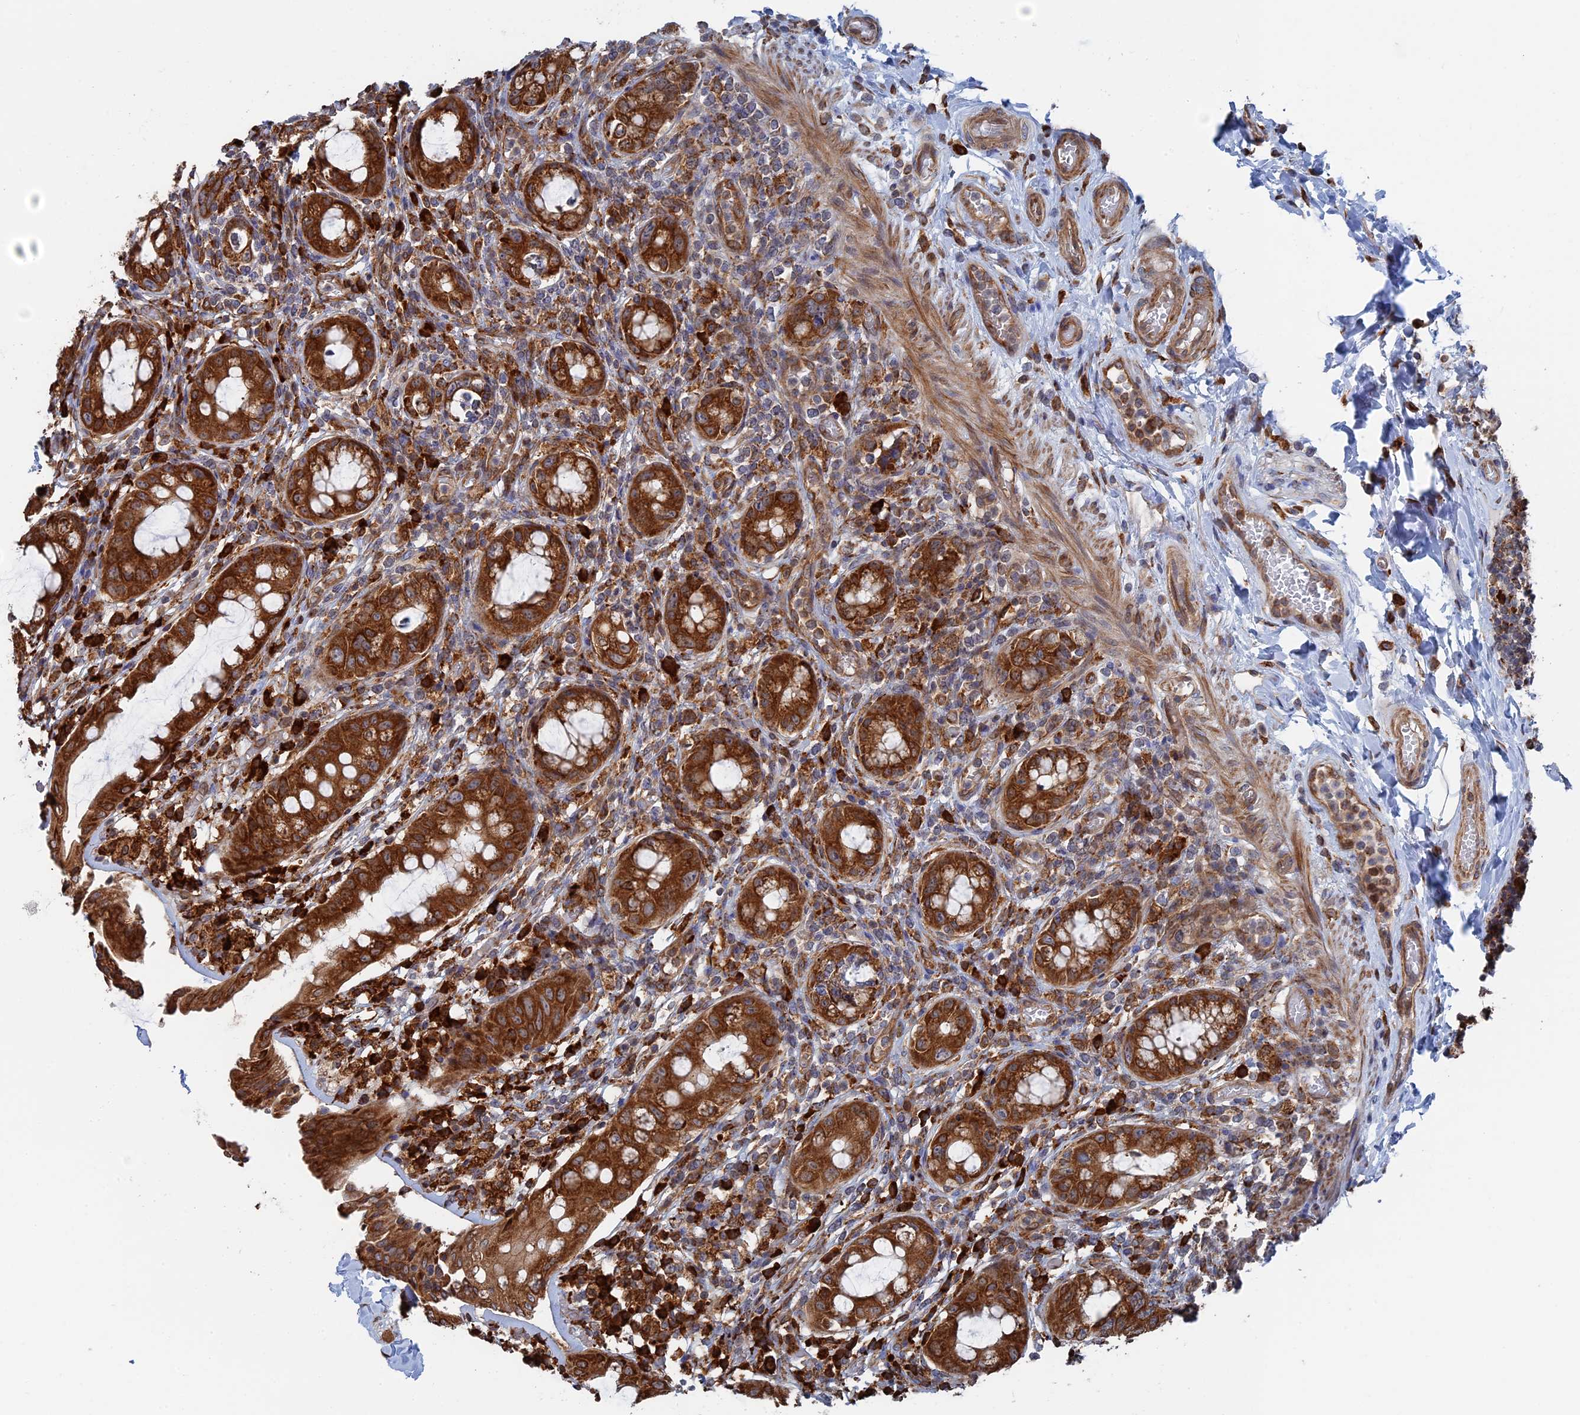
{"staining": {"intensity": "strong", "quantity": ">75%", "location": "cytoplasmic/membranous"}, "tissue": "rectum", "cell_type": "Glandular cells", "image_type": "normal", "snomed": [{"axis": "morphology", "description": "Normal tissue, NOS"}, {"axis": "topography", "description": "Rectum"}], "caption": "Protein expression analysis of normal human rectum reveals strong cytoplasmic/membranous staining in about >75% of glandular cells. (DAB IHC, brown staining for protein, blue staining for nuclei).", "gene": "BPIFB6", "patient": {"sex": "female", "age": 57}}